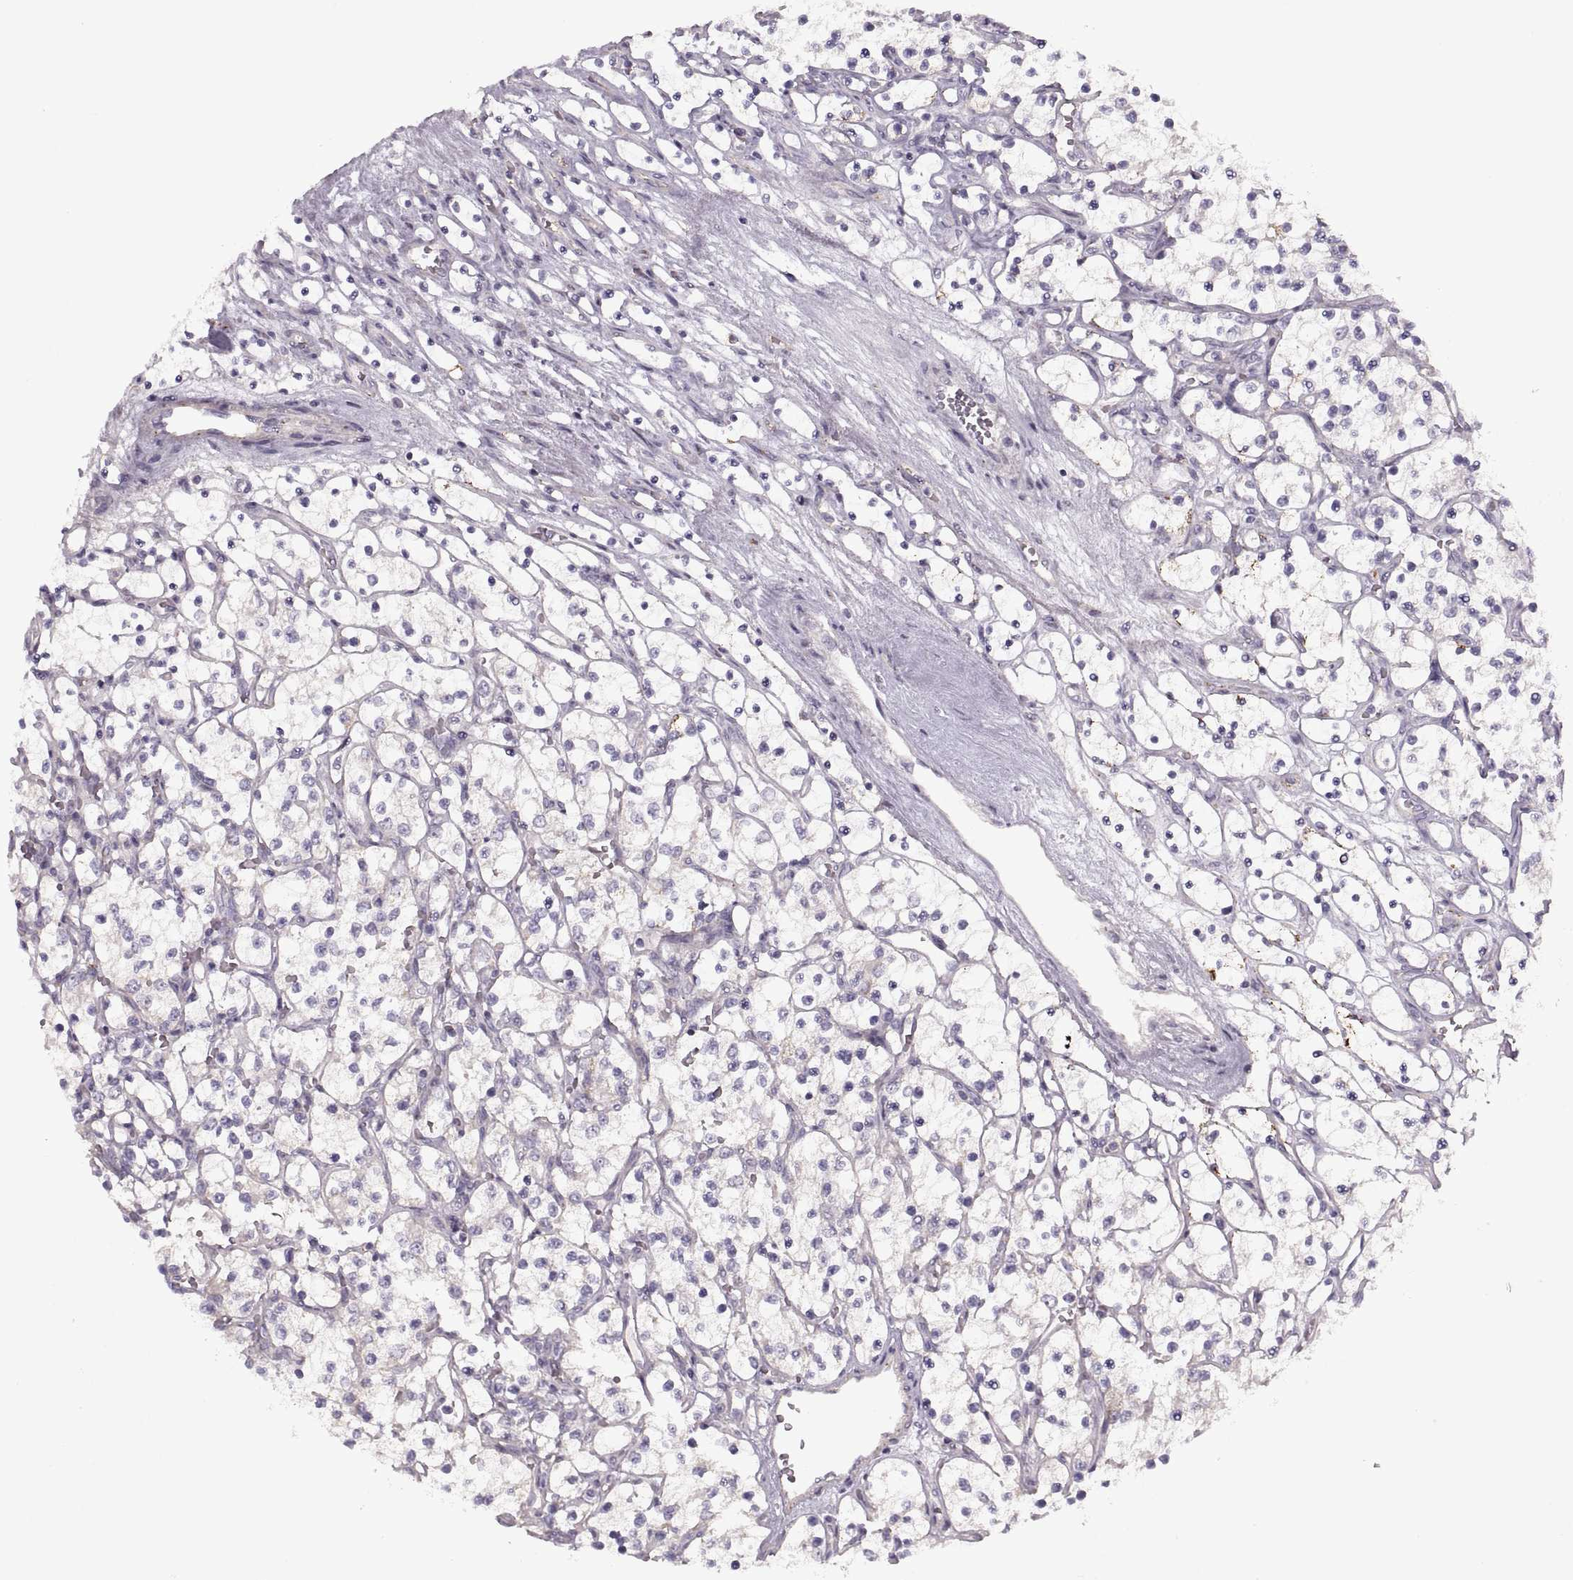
{"staining": {"intensity": "negative", "quantity": "none", "location": "none"}, "tissue": "renal cancer", "cell_type": "Tumor cells", "image_type": "cancer", "snomed": [{"axis": "morphology", "description": "Adenocarcinoma, NOS"}, {"axis": "topography", "description": "Kidney"}], "caption": "Tumor cells show no significant staining in renal cancer (adenocarcinoma). Nuclei are stained in blue.", "gene": "PIERCE1", "patient": {"sex": "female", "age": 69}}